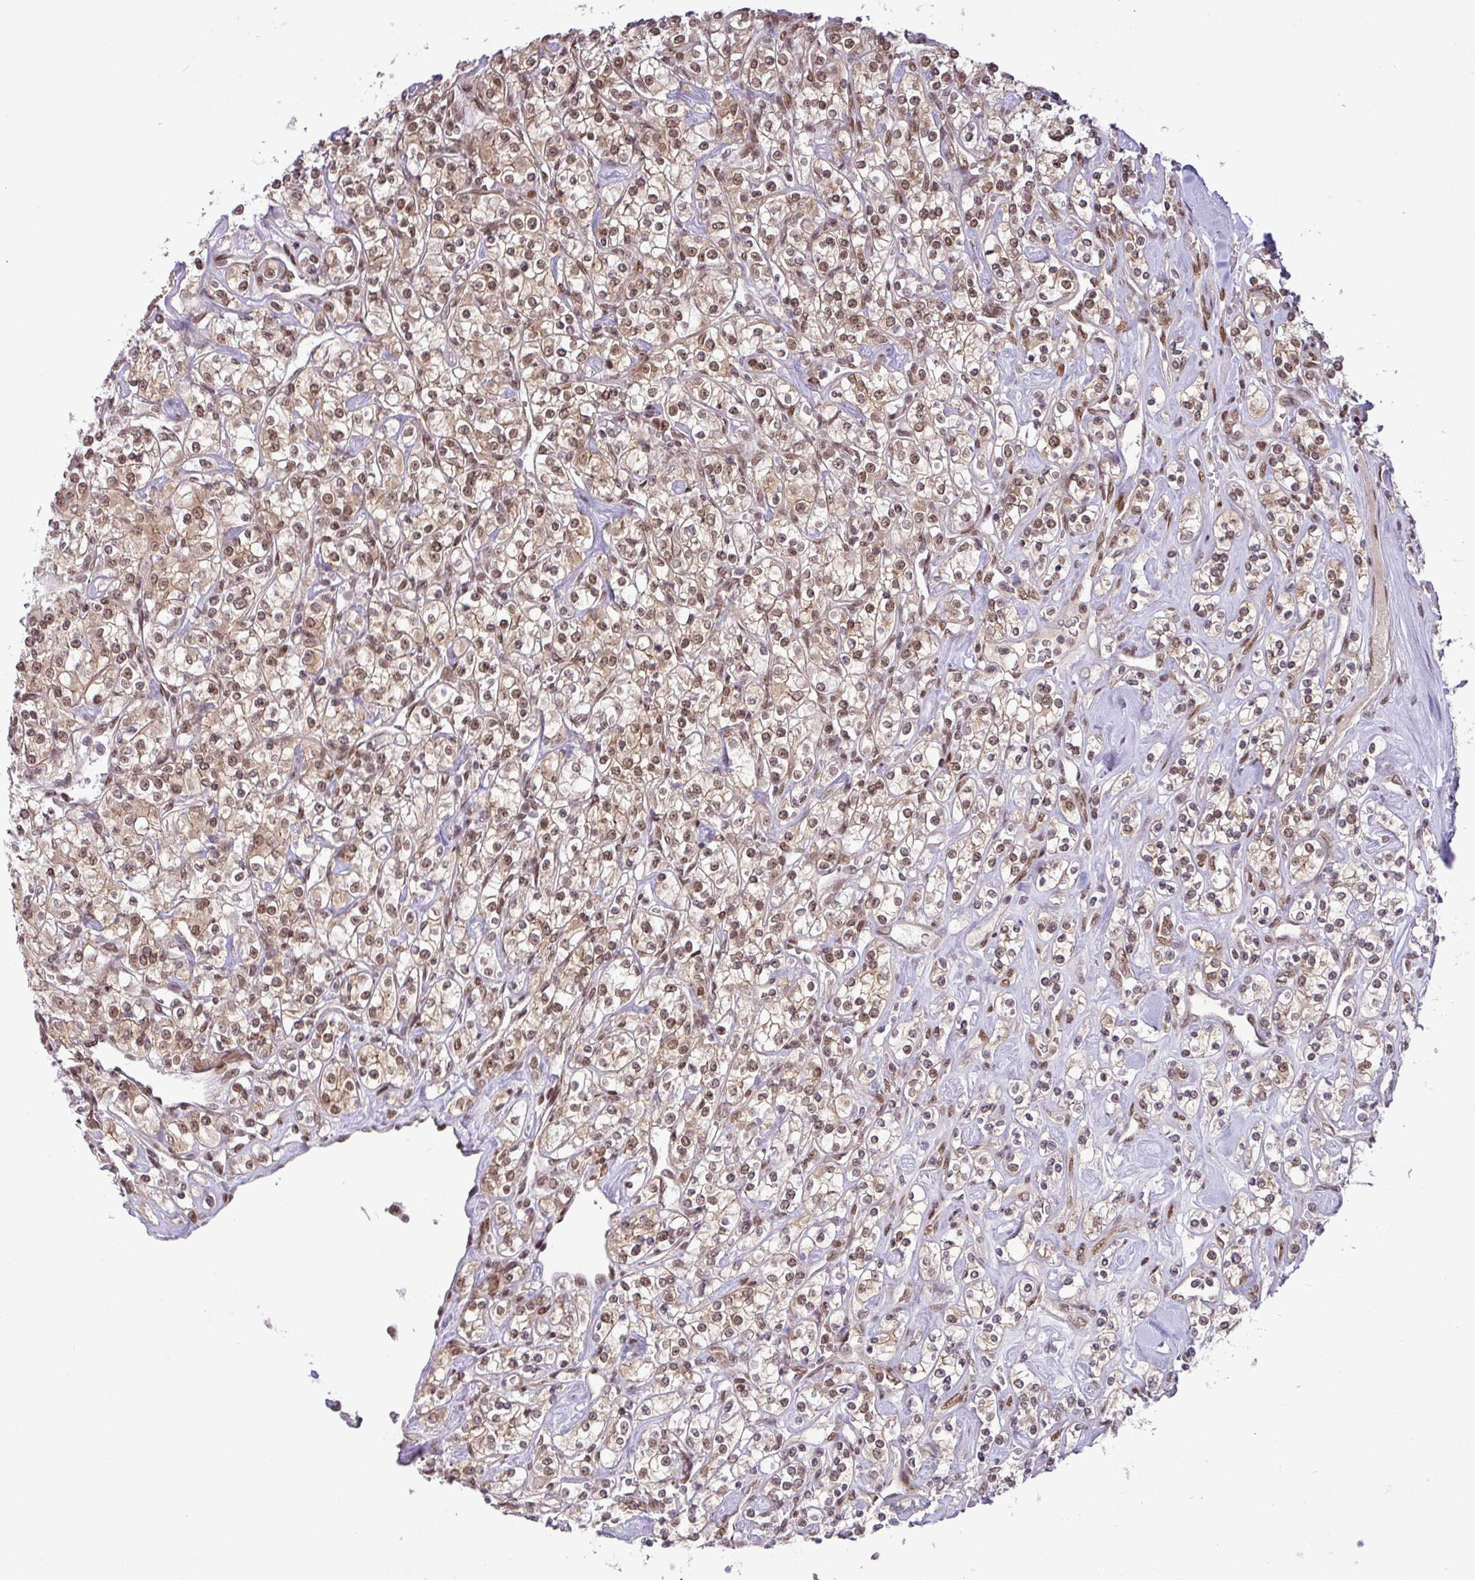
{"staining": {"intensity": "moderate", "quantity": ">75%", "location": "cytoplasmic/membranous,nuclear"}, "tissue": "renal cancer", "cell_type": "Tumor cells", "image_type": "cancer", "snomed": [{"axis": "morphology", "description": "Adenocarcinoma, NOS"}, {"axis": "topography", "description": "Kidney"}], "caption": "Adenocarcinoma (renal) stained with immunohistochemistry (IHC) shows moderate cytoplasmic/membranous and nuclear staining in approximately >75% of tumor cells.", "gene": "SRSF2", "patient": {"sex": "male", "age": 77}}